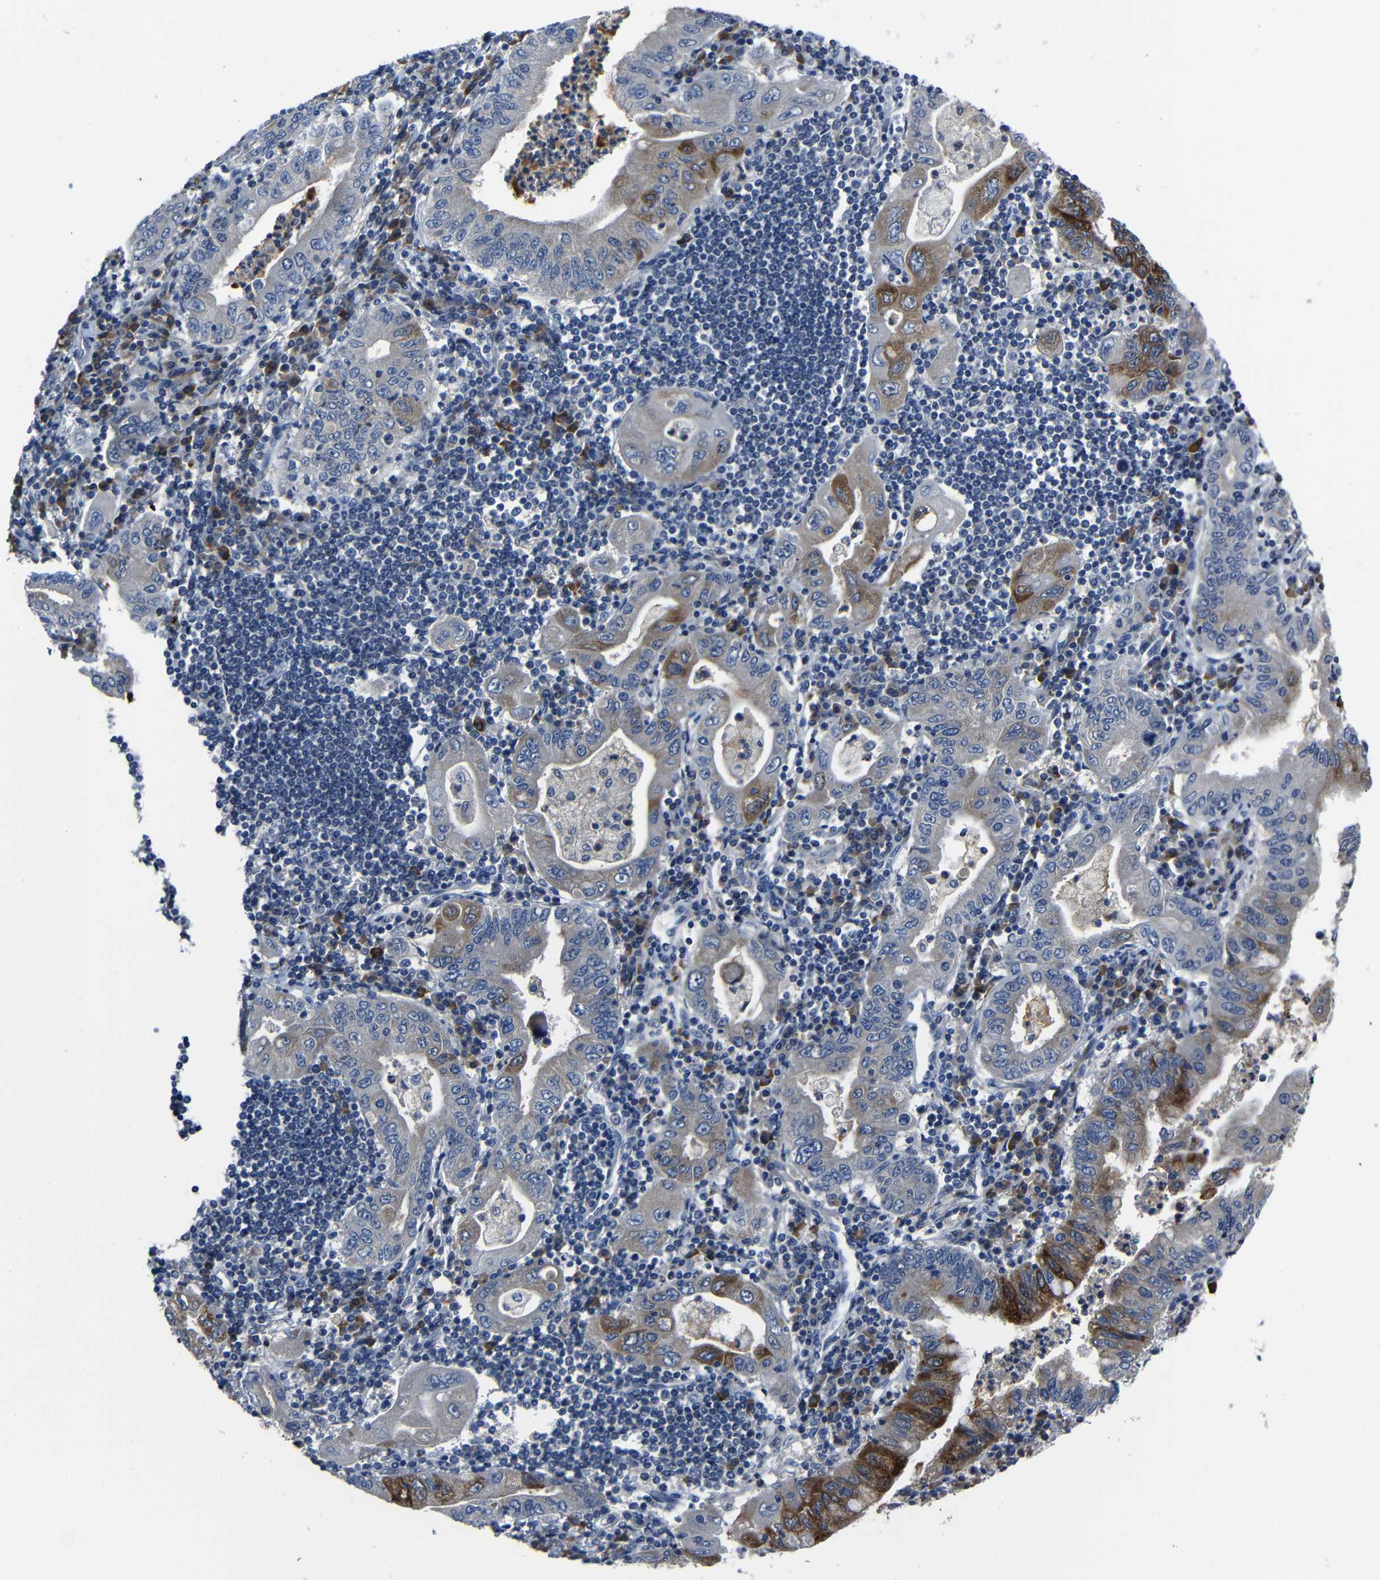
{"staining": {"intensity": "moderate", "quantity": "<25%", "location": "cytoplasmic/membranous"}, "tissue": "stomach cancer", "cell_type": "Tumor cells", "image_type": "cancer", "snomed": [{"axis": "morphology", "description": "Normal tissue, NOS"}, {"axis": "morphology", "description": "Adenocarcinoma, NOS"}, {"axis": "topography", "description": "Esophagus"}, {"axis": "topography", "description": "Stomach, upper"}, {"axis": "topography", "description": "Peripheral nerve tissue"}], "caption": "The immunohistochemical stain shows moderate cytoplasmic/membranous staining in tumor cells of stomach cancer tissue.", "gene": "SEMA4B", "patient": {"sex": "male", "age": 62}}